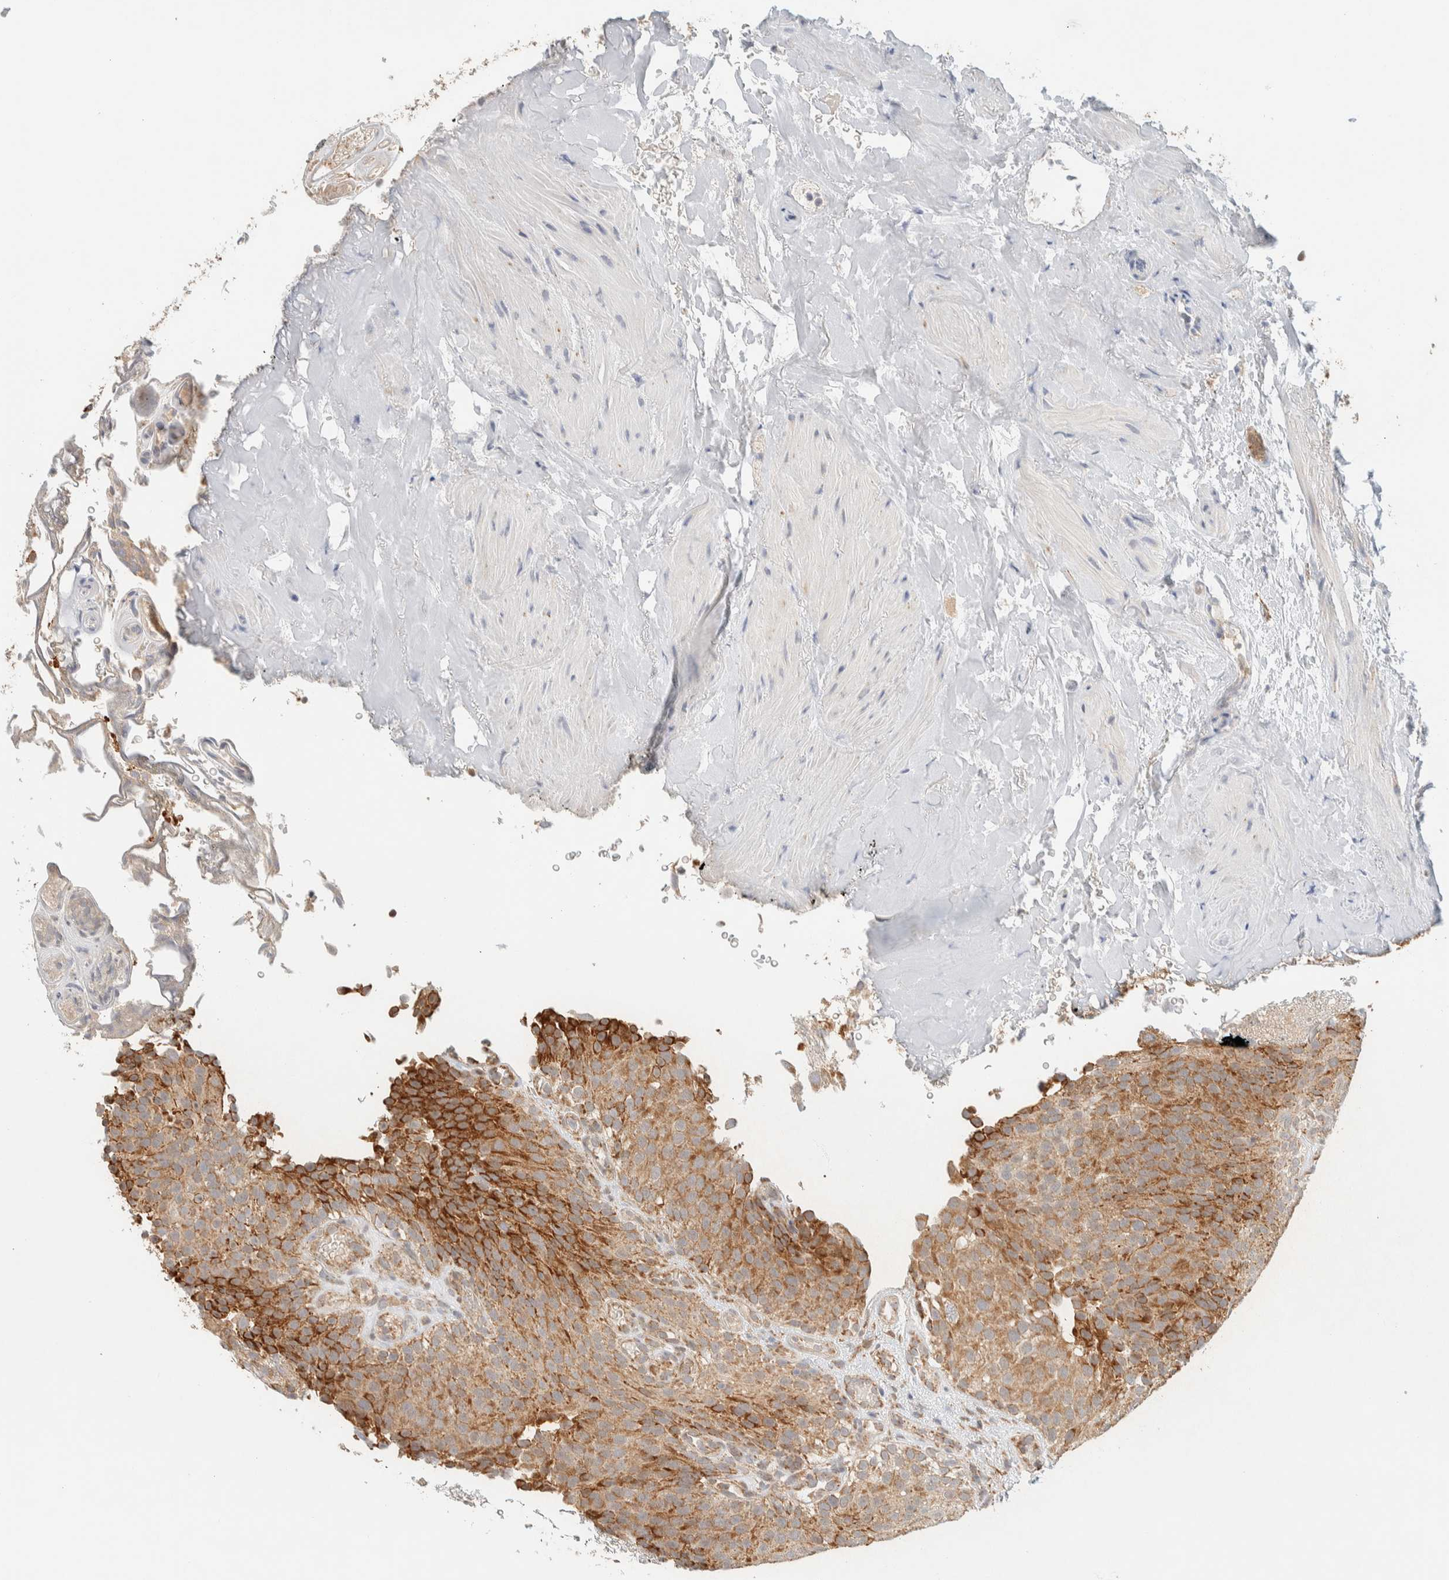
{"staining": {"intensity": "moderate", "quantity": ">75%", "location": "cytoplasmic/membranous"}, "tissue": "urothelial cancer", "cell_type": "Tumor cells", "image_type": "cancer", "snomed": [{"axis": "morphology", "description": "Urothelial carcinoma, Low grade"}, {"axis": "topography", "description": "Urinary bladder"}], "caption": "Tumor cells display medium levels of moderate cytoplasmic/membranous expression in about >75% of cells in human urothelial carcinoma (low-grade).", "gene": "MRPL41", "patient": {"sex": "male", "age": 78}}